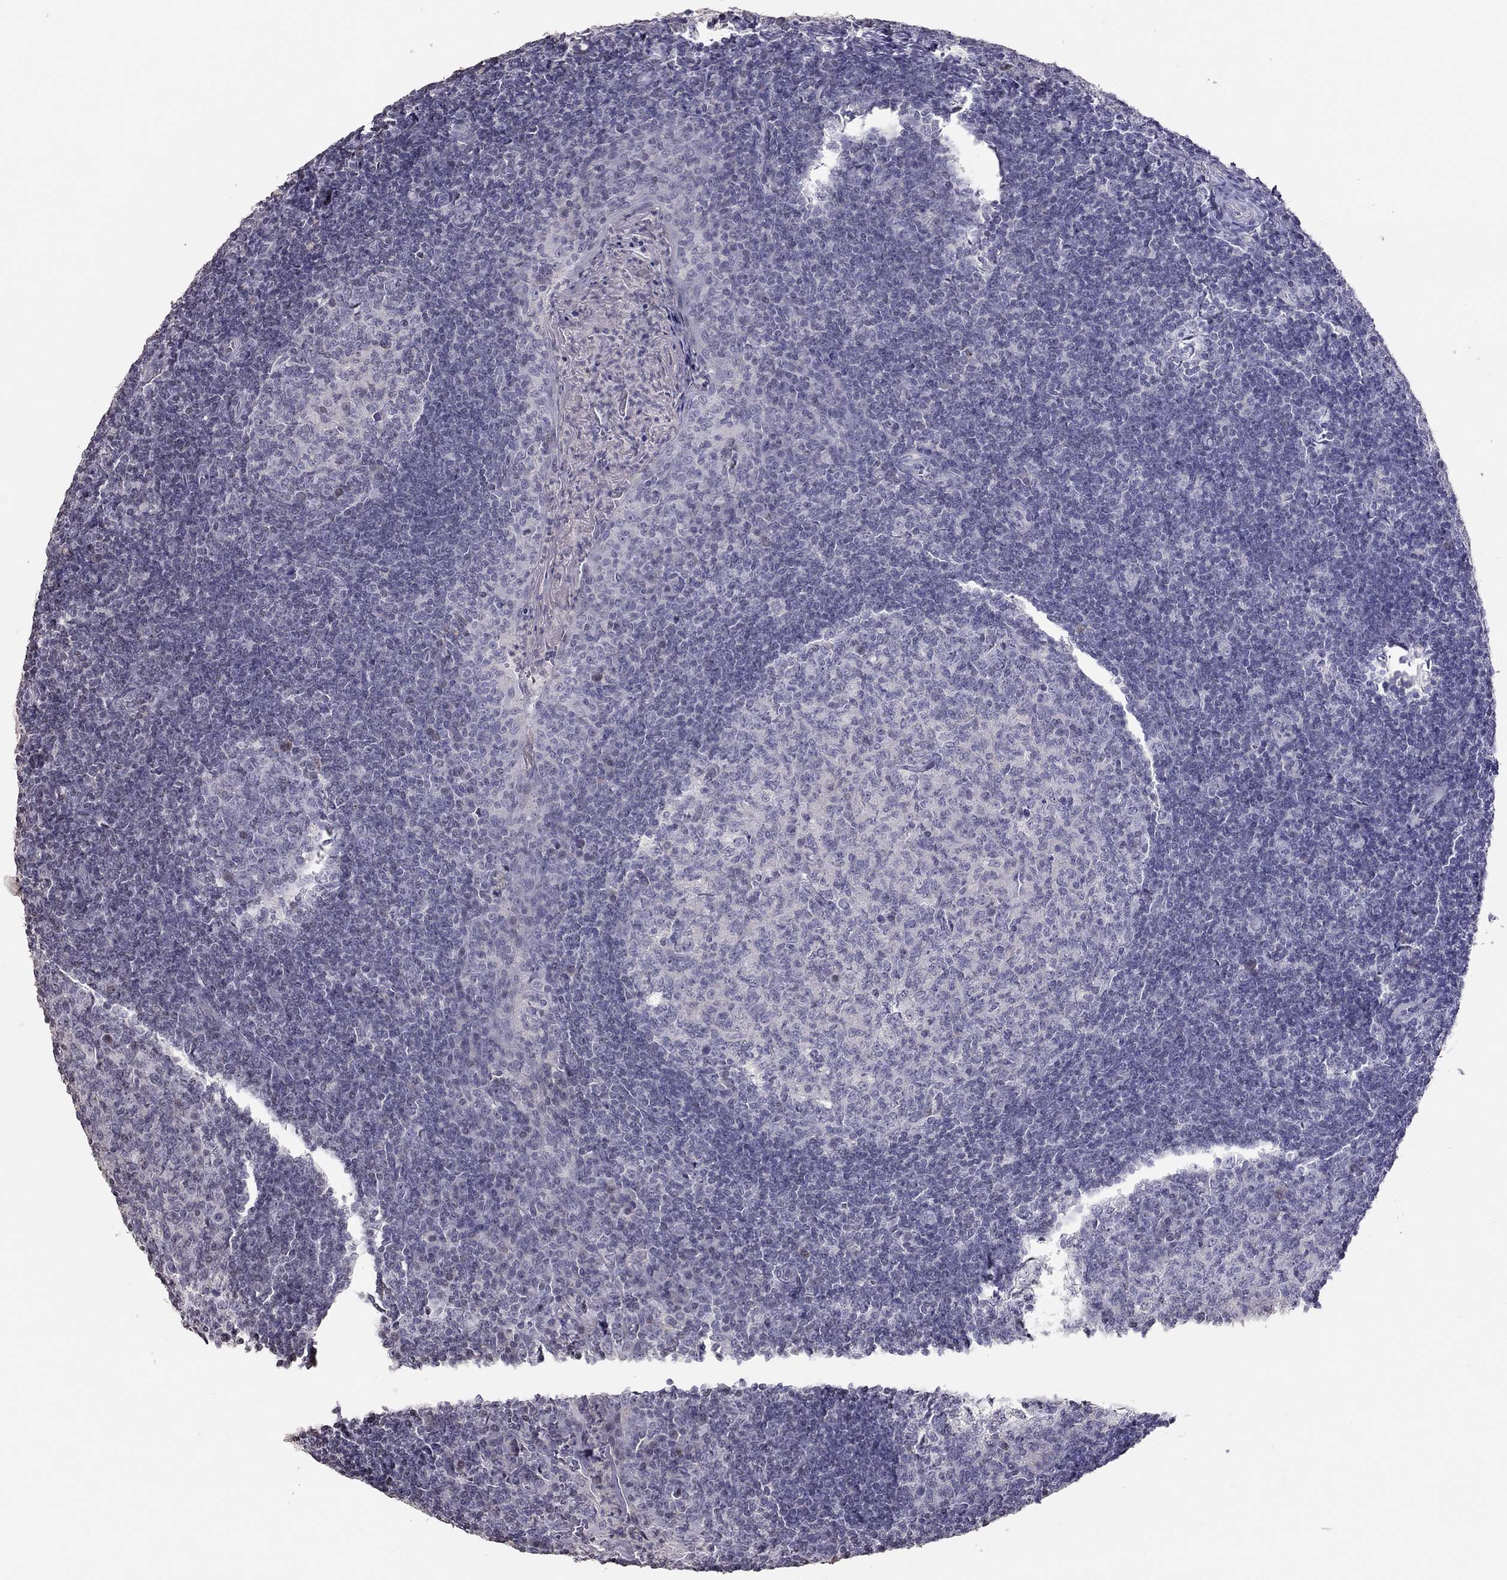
{"staining": {"intensity": "negative", "quantity": "none", "location": "none"}, "tissue": "tonsil", "cell_type": "Germinal center cells", "image_type": "normal", "snomed": [{"axis": "morphology", "description": "Normal tissue, NOS"}, {"axis": "topography", "description": "Tonsil"}], "caption": "This histopathology image is of benign tonsil stained with immunohistochemistry to label a protein in brown with the nuclei are counter-stained blue. There is no staining in germinal center cells.", "gene": "TSHB", "patient": {"sex": "female", "age": 12}}